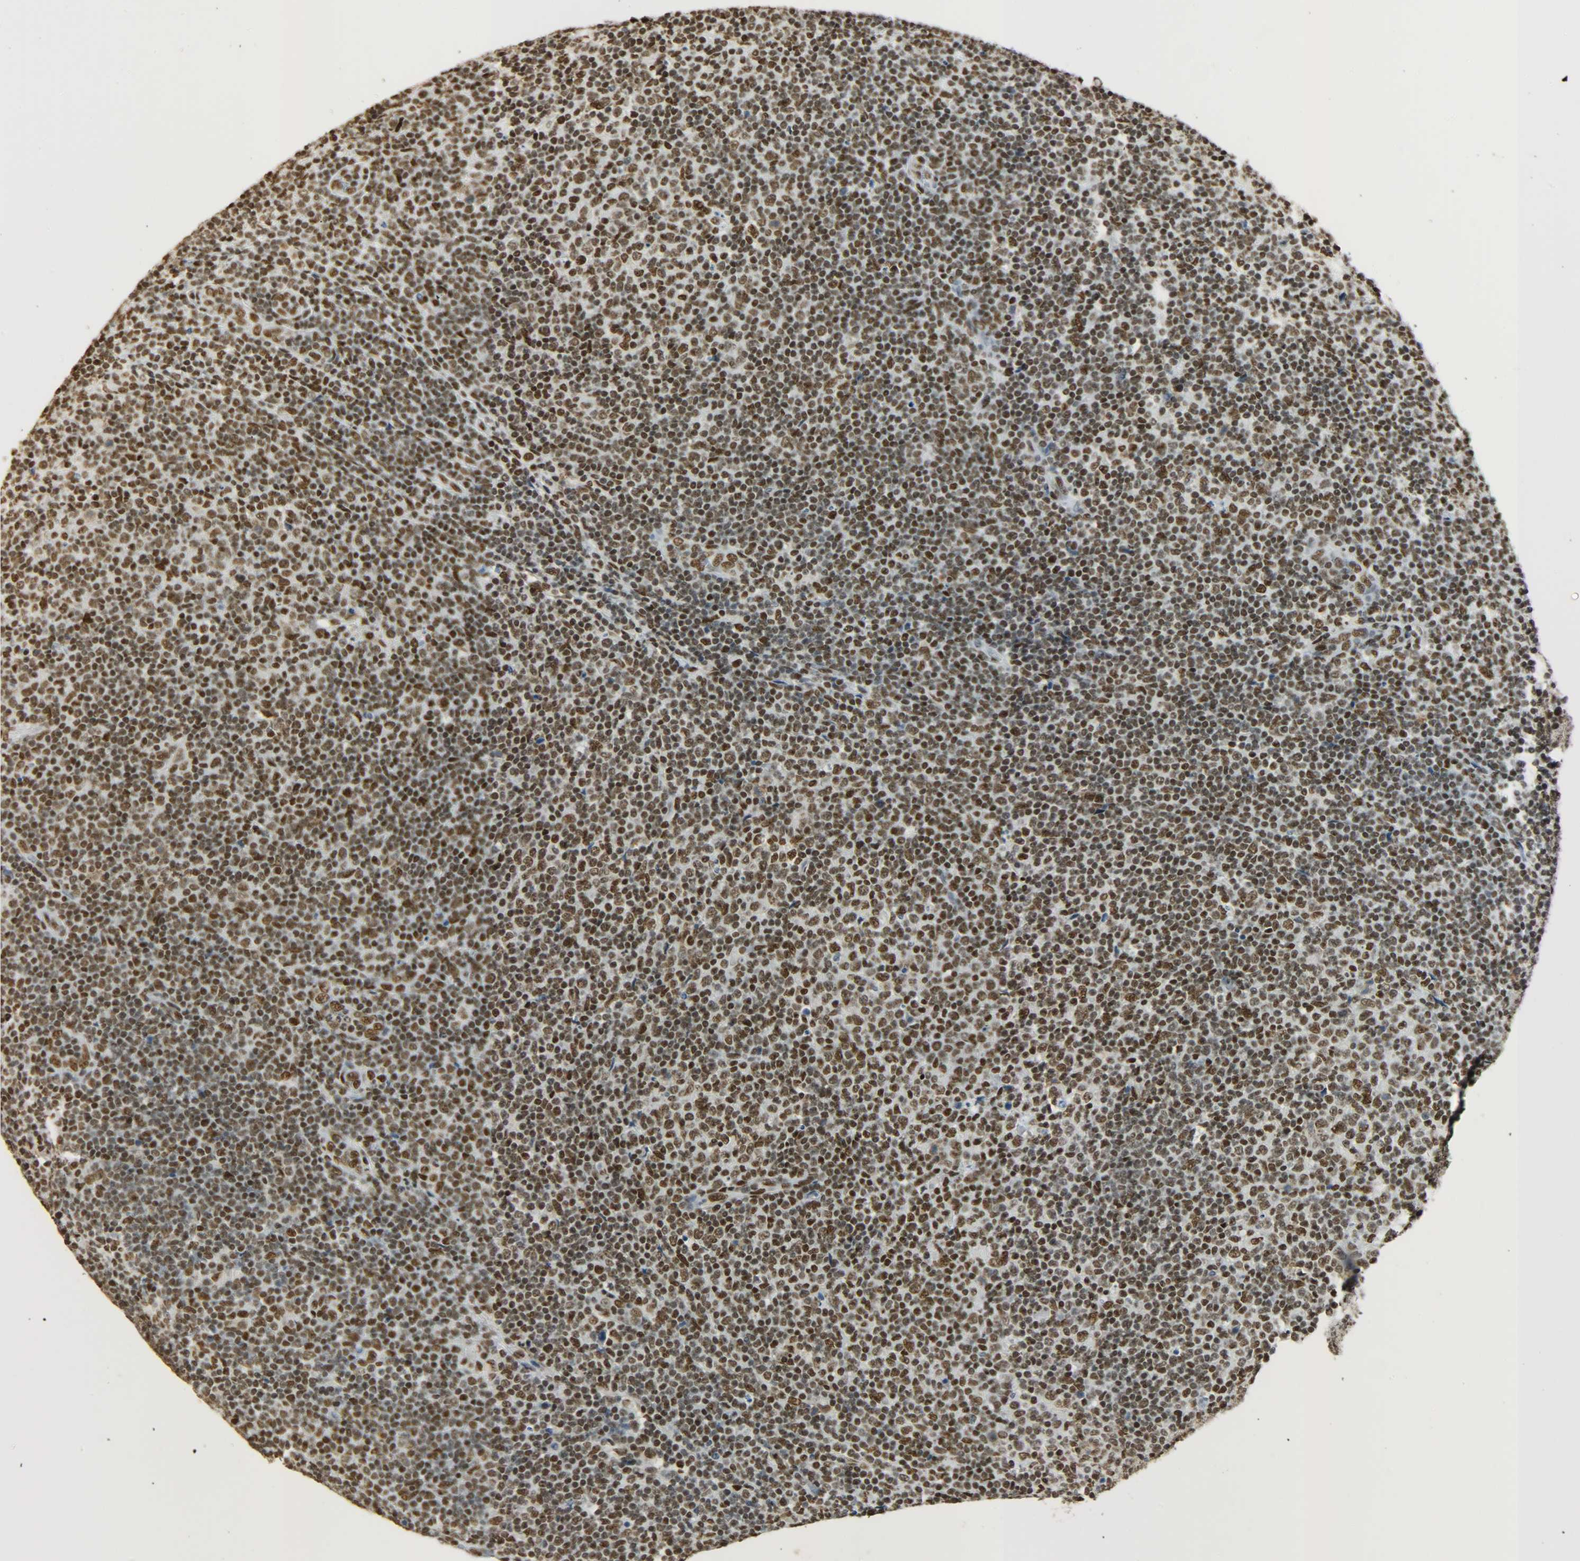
{"staining": {"intensity": "strong", "quantity": ">75%", "location": "nuclear"}, "tissue": "lymphoma", "cell_type": "Tumor cells", "image_type": "cancer", "snomed": [{"axis": "morphology", "description": "Malignant lymphoma, non-Hodgkin's type, Low grade"}, {"axis": "topography", "description": "Lymph node"}], "caption": "Lymphoma was stained to show a protein in brown. There is high levels of strong nuclear positivity in about >75% of tumor cells.", "gene": "KHDRBS1", "patient": {"sex": "male", "age": 70}}